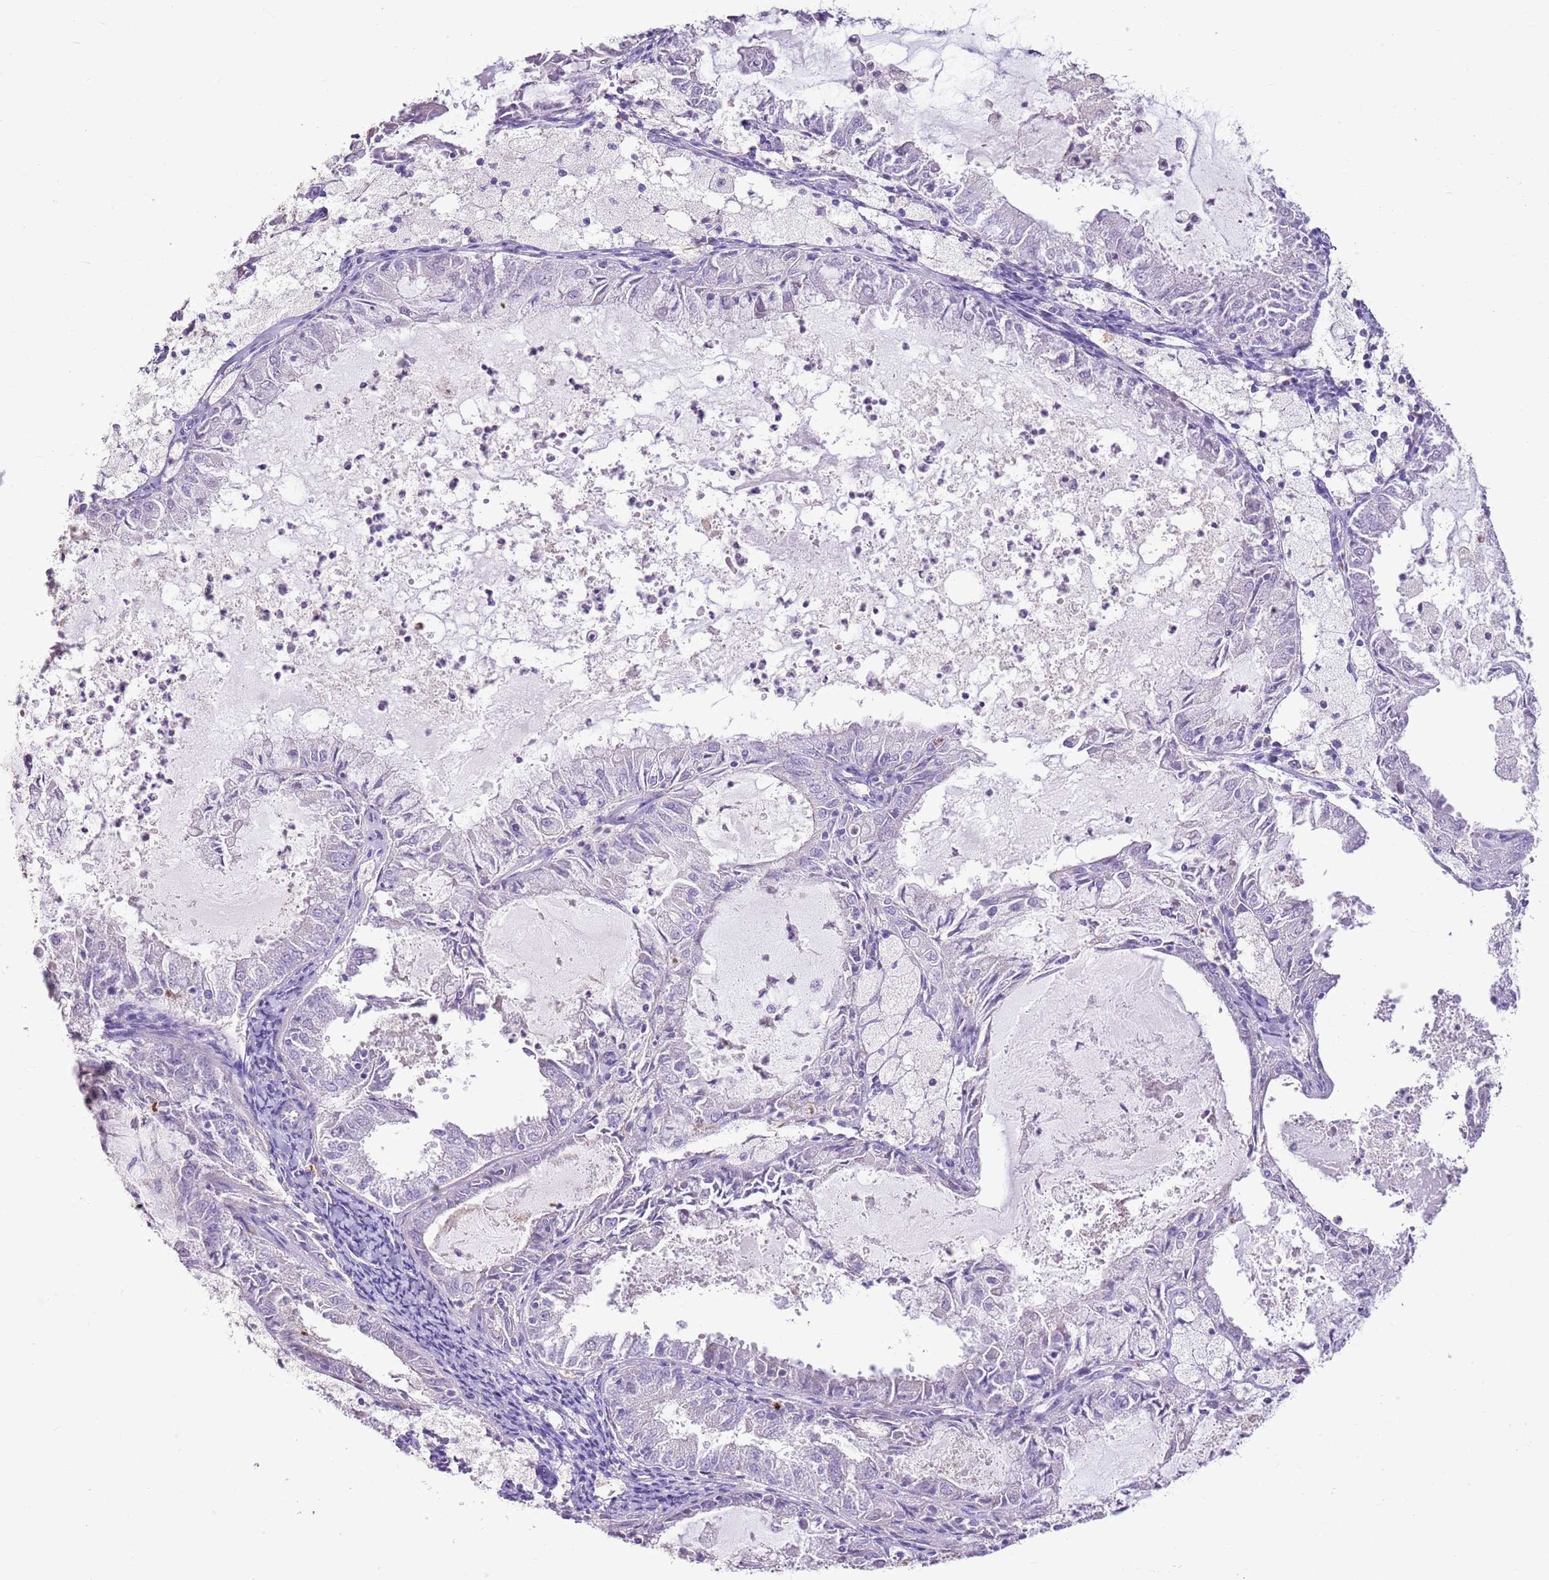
{"staining": {"intensity": "negative", "quantity": "none", "location": "none"}, "tissue": "endometrial cancer", "cell_type": "Tumor cells", "image_type": "cancer", "snomed": [{"axis": "morphology", "description": "Adenocarcinoma, NOS"}, {"axis": "topography", "description": "Endometrium"}], "caption": "Immunohistochemical staining of human endometrial cancer (adenocarcinoma) reveals no significant staining in tumor cells. The staining was performed using DAB to visualize the protein expression in brown, while the nuclei were stained in blue with hematoxylin (Magnification: 20x).", "gene": "XPO7", "patient": {"sex": "female", "age": 57}}